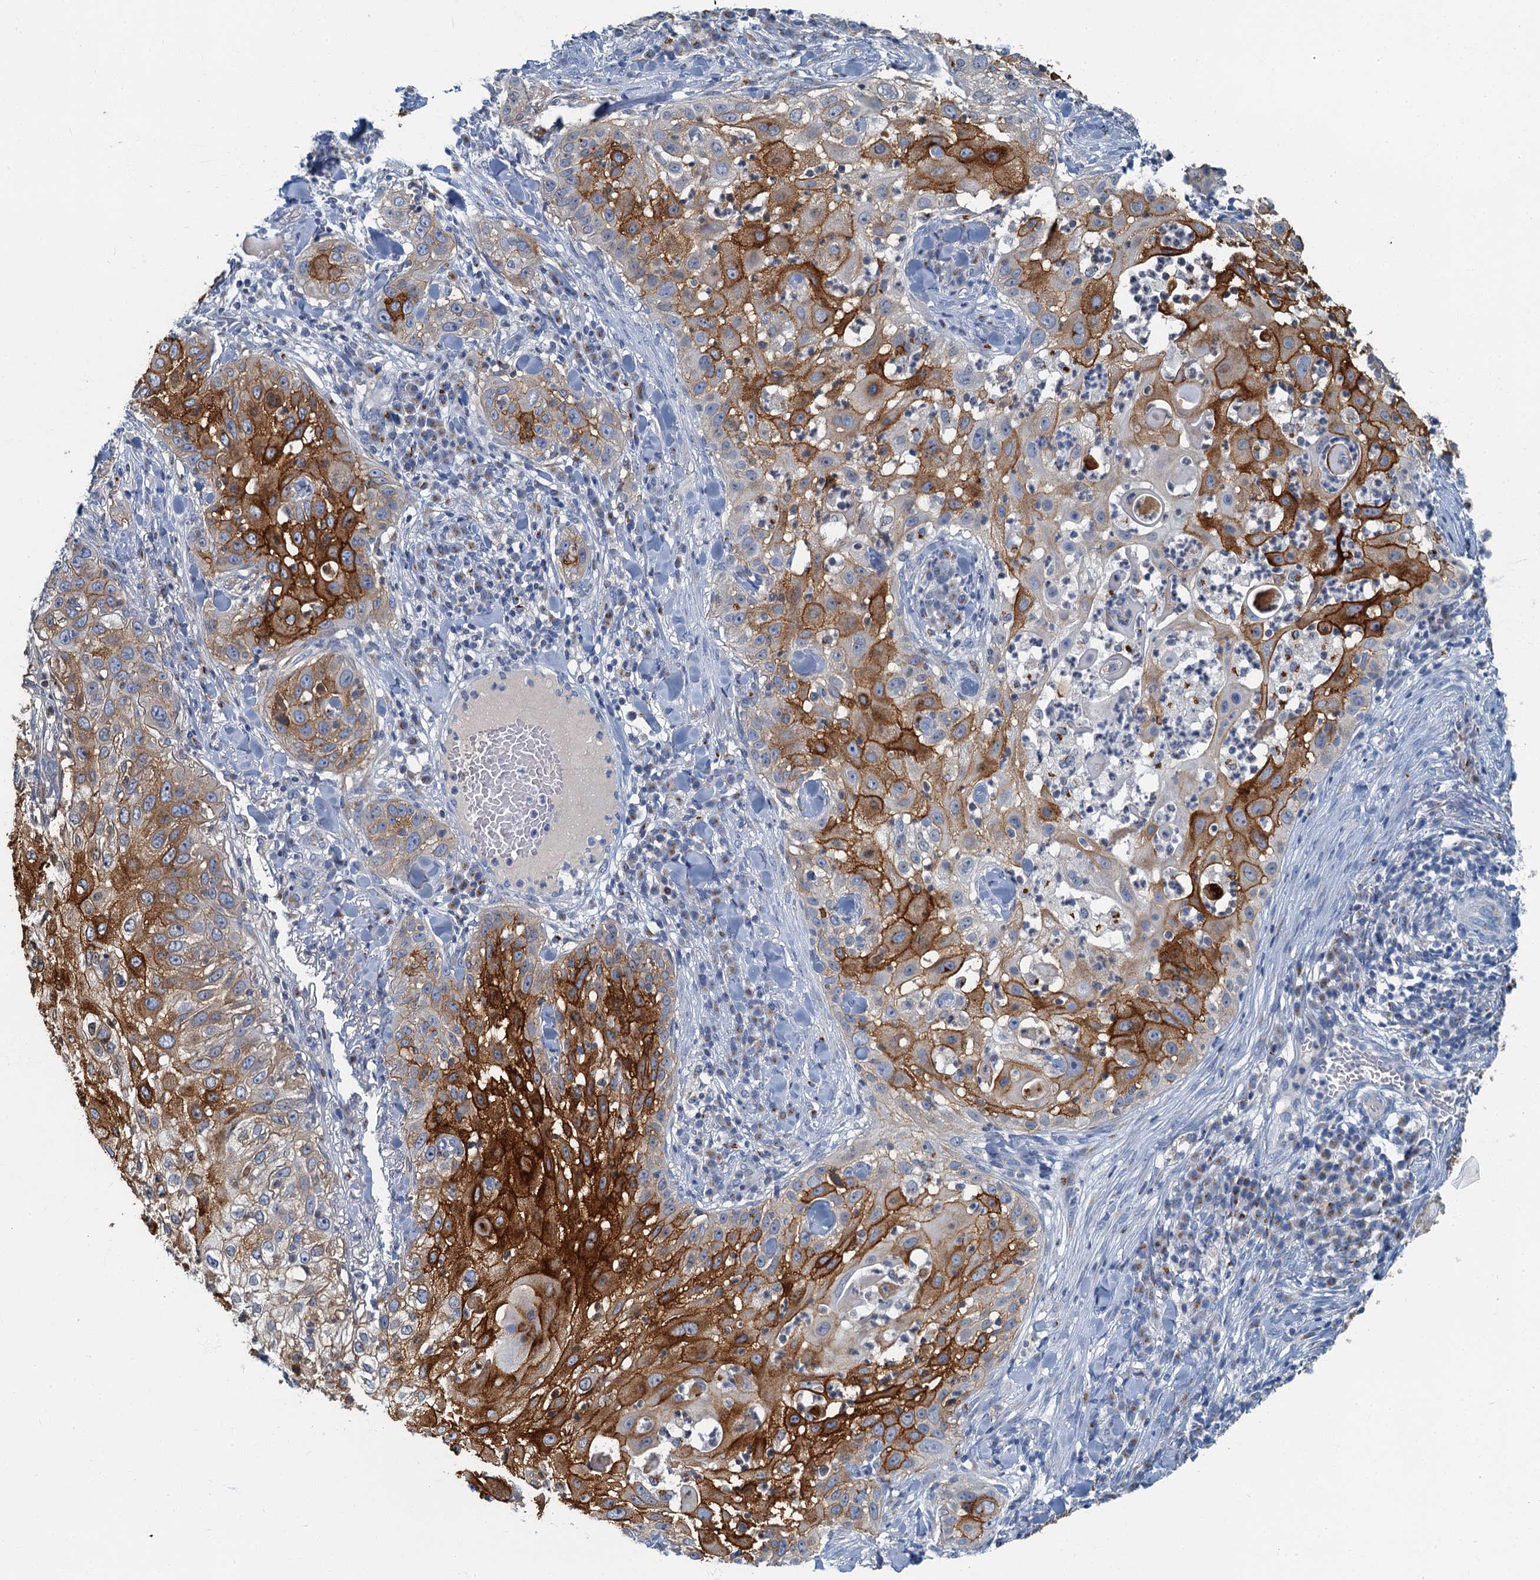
{"staining": {"intensity": "strong", "quantity": "25%-75%", "location": "cytoplasmic/membranous"}, "tissue": "skin cancer", "cell_type": "Tumor cells", "image_type": "cancer", "snomed": [{"axis": "morphology", "description": "Squamous cell carcinoma, NOS"}, {"axis": "topography", "description": "Skin"}], "caption": "Immunohistochemical staining of human skin cancer (squamous cell carcinoma) demonstrates high levels of strong cytoplasmic/membranous protein expression in about 25%-75% of tumor cells. (DAB = brown stain, brightfield microscopy at high magnification).", "gene": "LYPD3", "patient": {"sex": "female", "age": 44}}